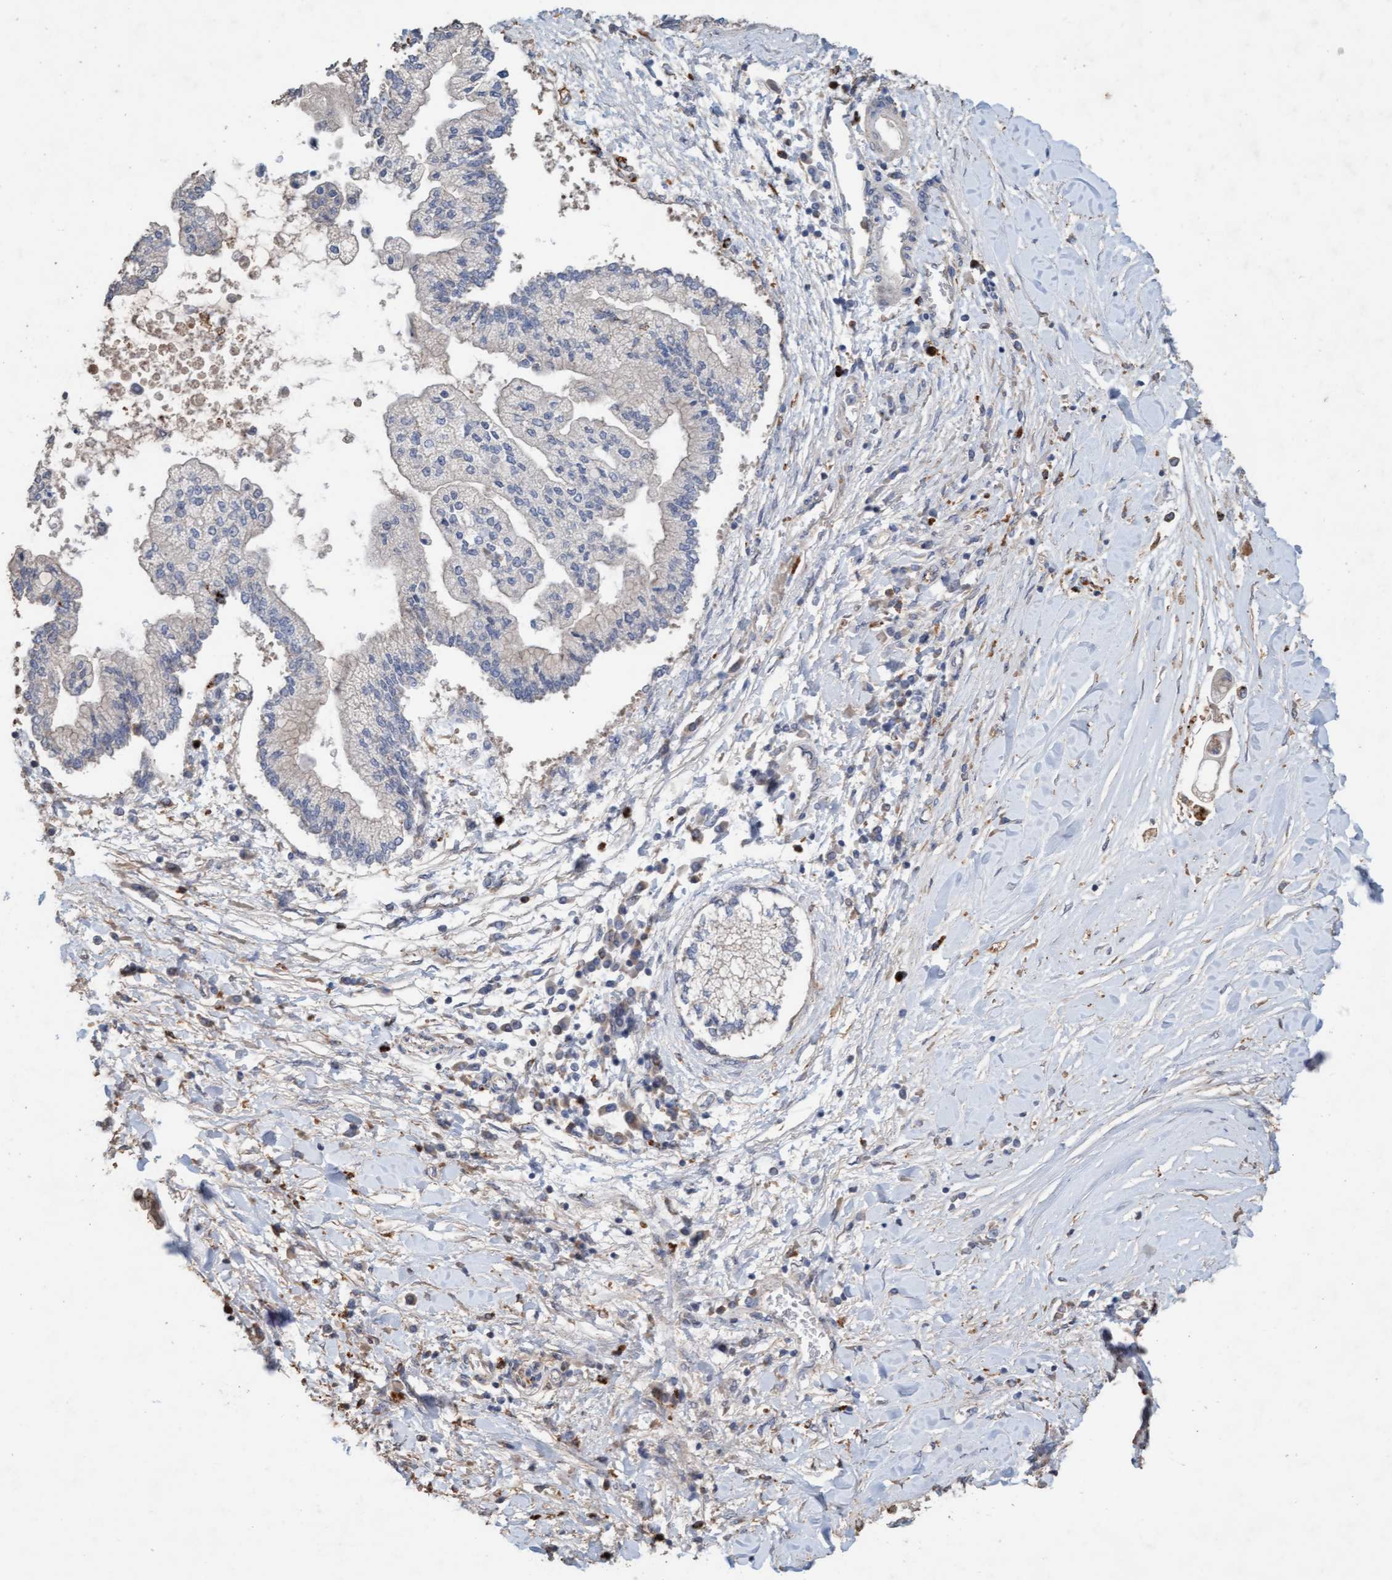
{"staining": {"intensity": "negative", "quantity": "none", "location": "none"}, "tissue": "liver cancer", "cell_type": "Tumor cells", "image_type": "cancer", "snomed": [{"axis": "morphology", "description": "Cholangiocarcinoma"}, {"axis": "topography", "description": "Liver"}], "caption": "This is an immunohistochemistry histopathology image of cholangiocarcinoma (liver). There is no staining in tumor cells.", "gene": "LONRF1", "patient": {"sex": "male", "age": 50}}